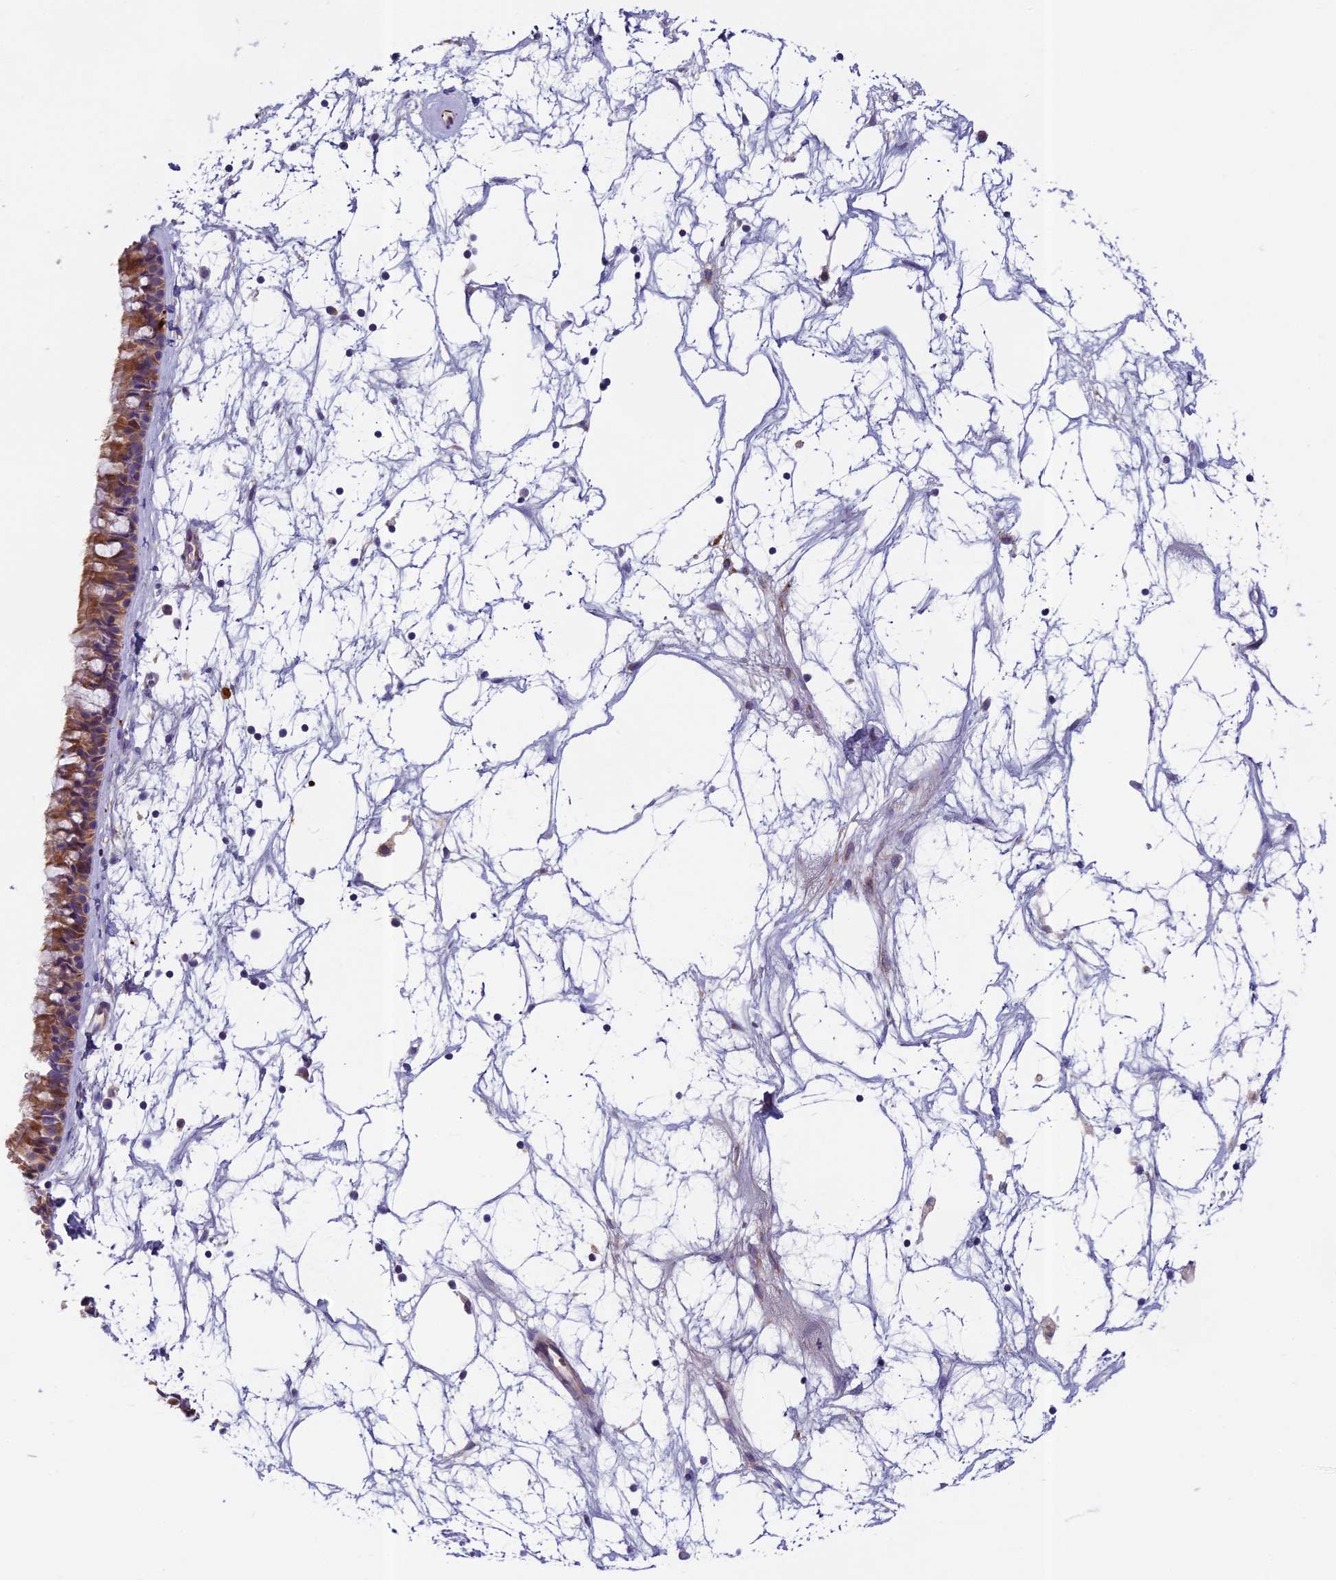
{"staining": {"intensity": "moderate", "quantity": "25%-75%", "location": "cytoplasmic/membranous"}, "tissue": "nasopharynx", "cell_type": "Respiratory epithelial cells", "image_type": "normal", "snomed": [{"axis": "morphology", "description": "Normal tissue, NOS"}, {"axis": "topography", "description": "Nasopharynx"}], "caption": "Protein expression analysis of benign nasopharynx demonstrates moderate cytoplasmic/membranous expression in approximately 25%-75% of respiratory epithelial cells.", "gene": "SEMA7A", "patient": {"sex": "male", "age": 64}}